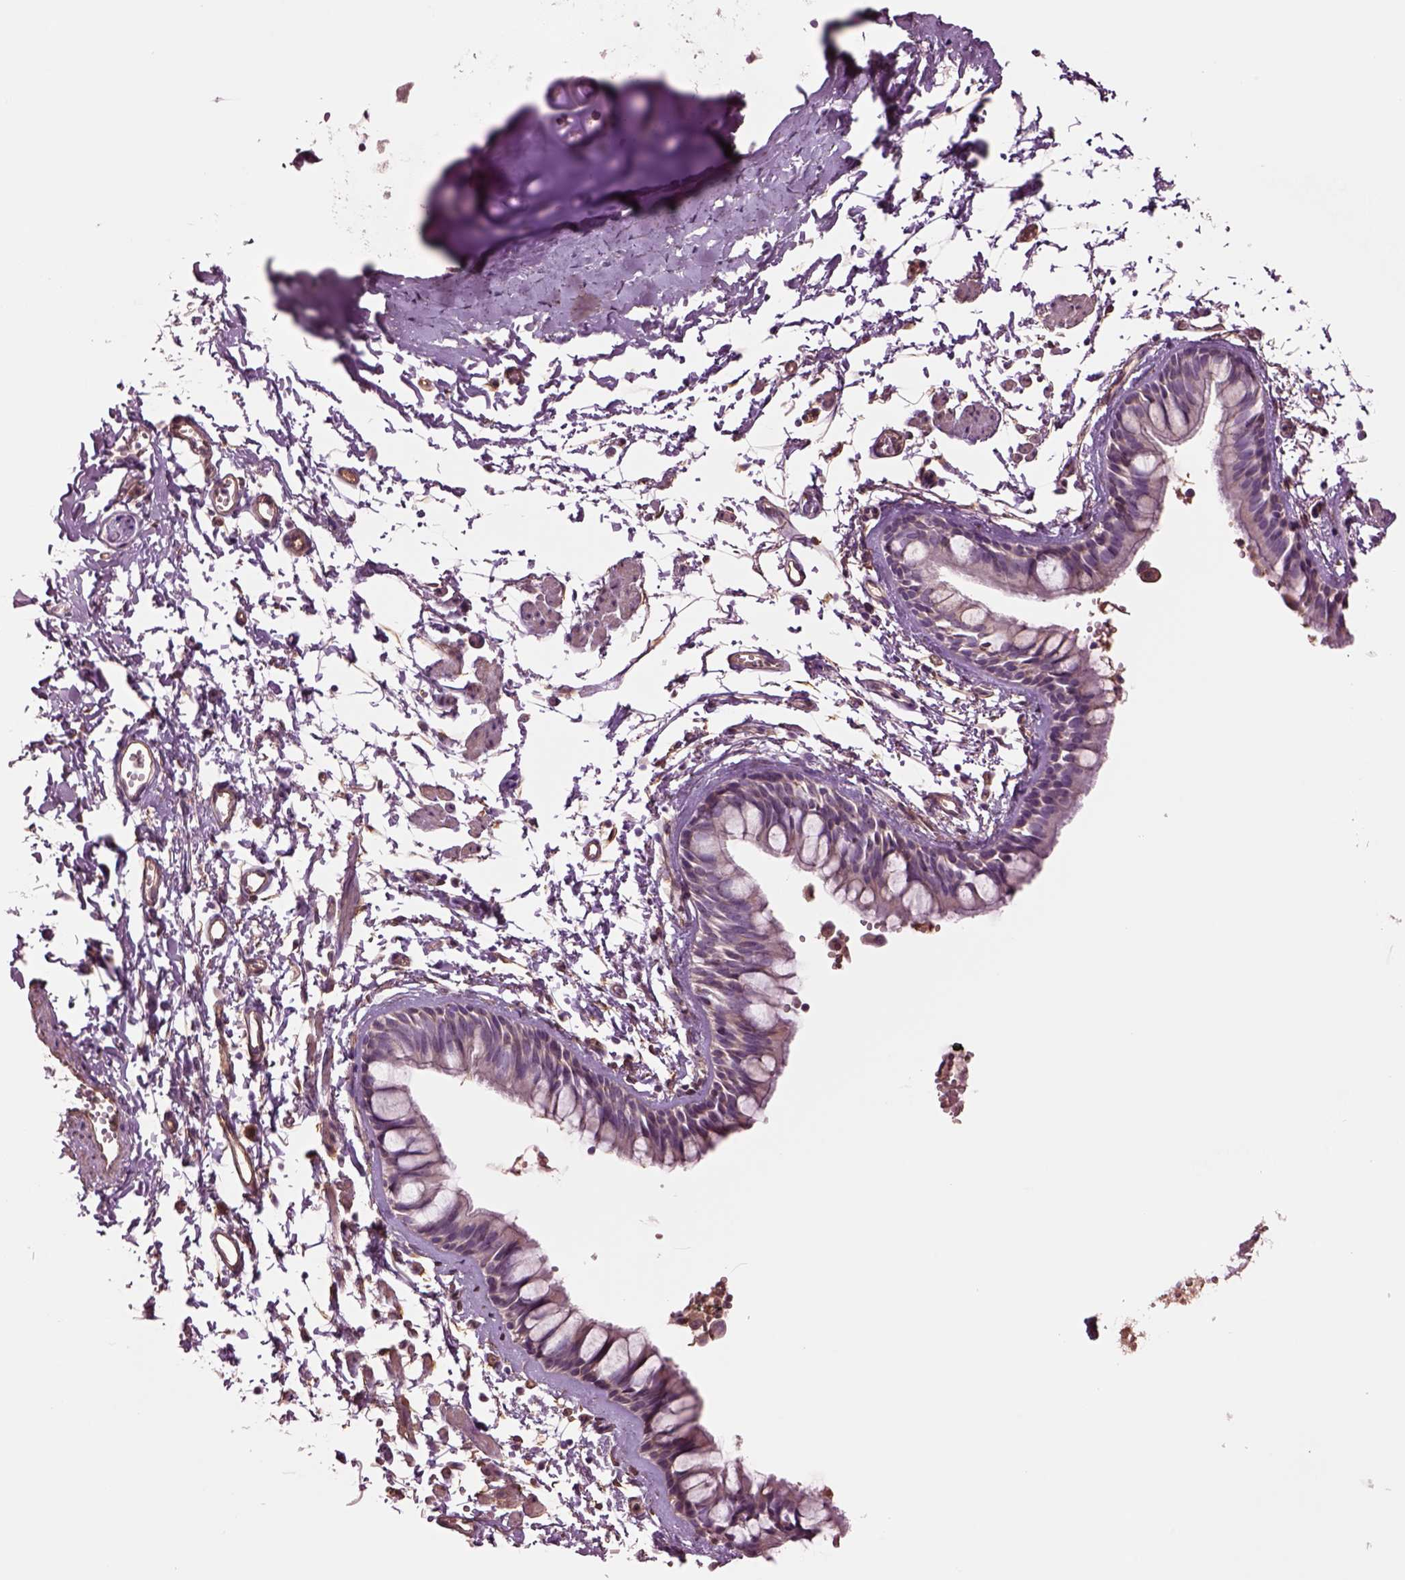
{"staining": {"intensity": "negative", "quantity": "none", "location": "none"}, "tissue": "bronchus", "cell_type": "Respiratory epithelial cells", "image_type": "normal", "snomed": [{"axis": "morphology", "description": "Normal tissue, NOS"}, {"axis": "topography", "description": "Cartilage tissue"}, {"axis": "topography", "description": "Bronchus"}], "caption": "Protein analysis of unremarkable bronchus shows no significant positivity in respiratory epithelial cells. Nuclei are stained in blue.", "gene": "HTR1B", "patient": {"sex": "female", "age": 59}}